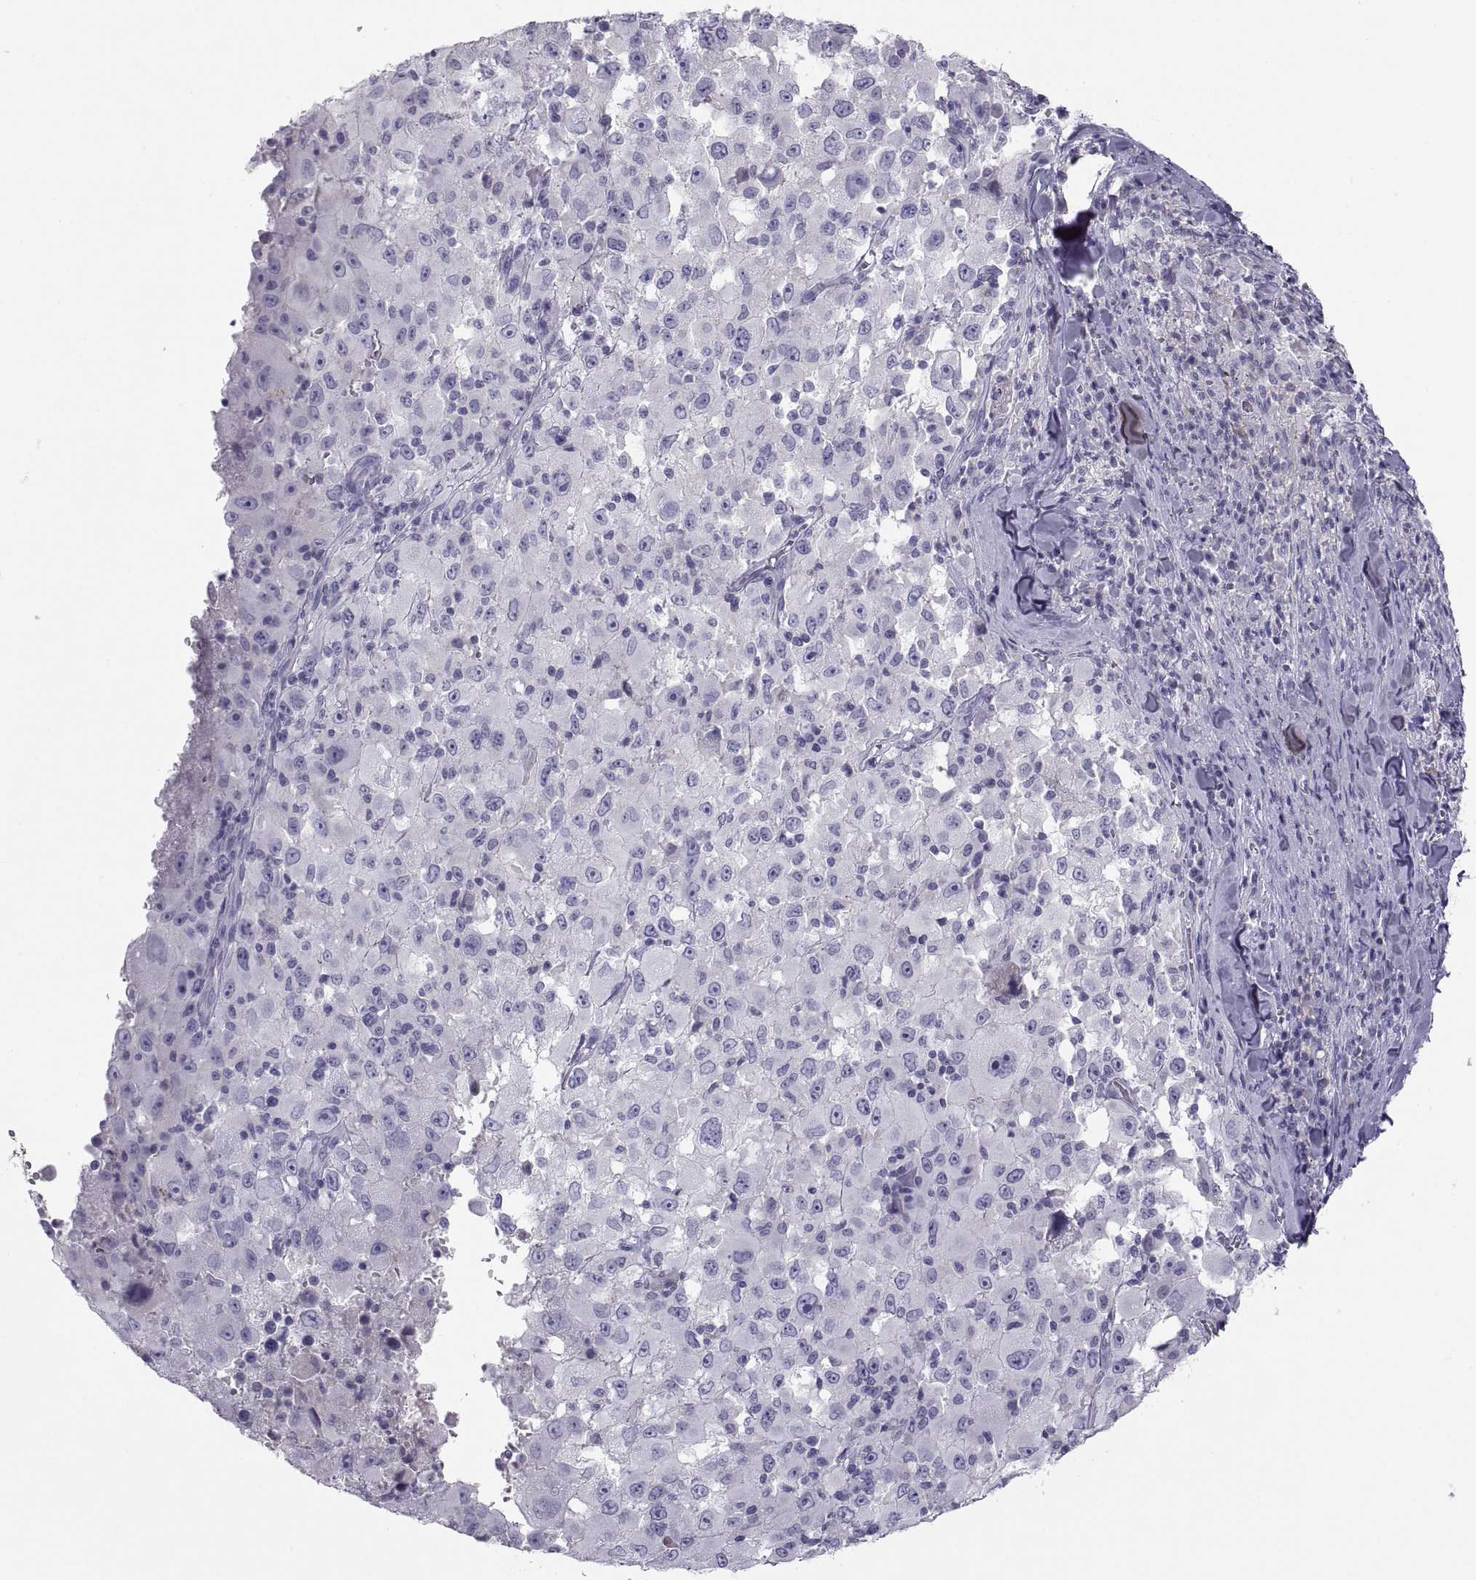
{"staining": {"intensity": "negative", "quantity": "none", "location": "none"}, "tissue": "melanoma", "cell_type": "Tumor cells", "image_type": "cancer", "snomed": [{"axis": "morphology", "description": "Malignant melanoma, Metastatic site"}, {"axis": "topography", "description": "Soft tissue"}], "caption": "Malignant melanoma (metastatic site) stained for a protein using IHC exhibits no expression tumor cells.", "gene": "MAGEB2", "patient": {"sex": "male", "age": 50}}